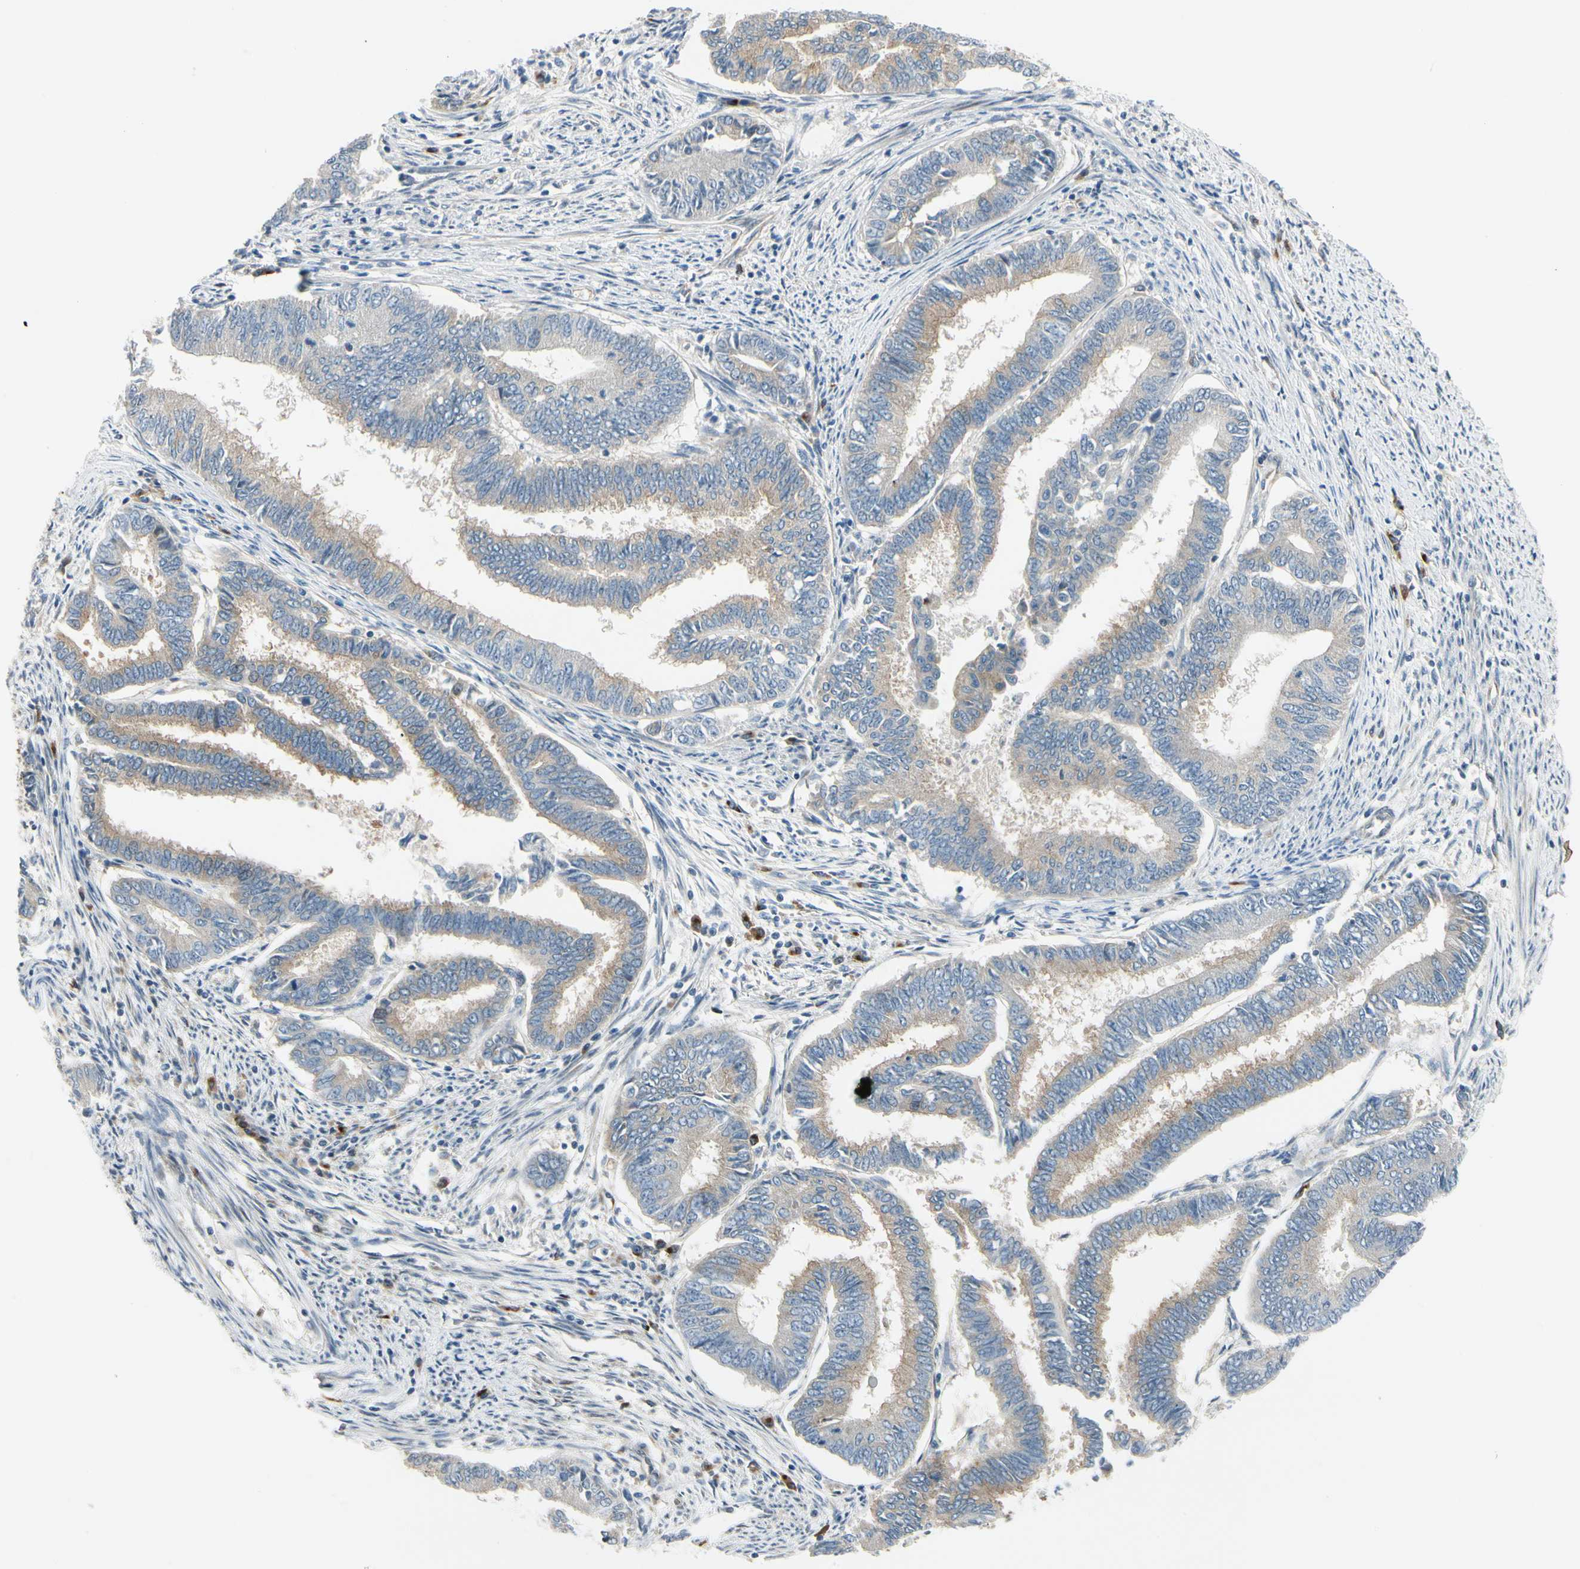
{"staining": {"intensity": "weak", "quantity": ">75%", "location": "cytoplasmic/membranous"}, "tissue": "endometrial cancer", "cell_type": "Tumor cells", "image_type": "cancer", "snomed": [{"axis": "morphology", "description": "Adenocarcinoma, NOS"}, {"axis": "topography", "description": "Endometrium"}], "caption": "Weak cytoplasmic/membranous expression is present in approximately >75% of tumor cells in endometrial adenocarcinoma. The staining was performed using DAB (3,3'-diaminobenzidine) to visualize the protein expression in brown, while the nuclei were stained in blue with hematoxylin (Magnification: 20x).", "gene": "MANSC1", "patient": {"sex": "female", "age": 86}}